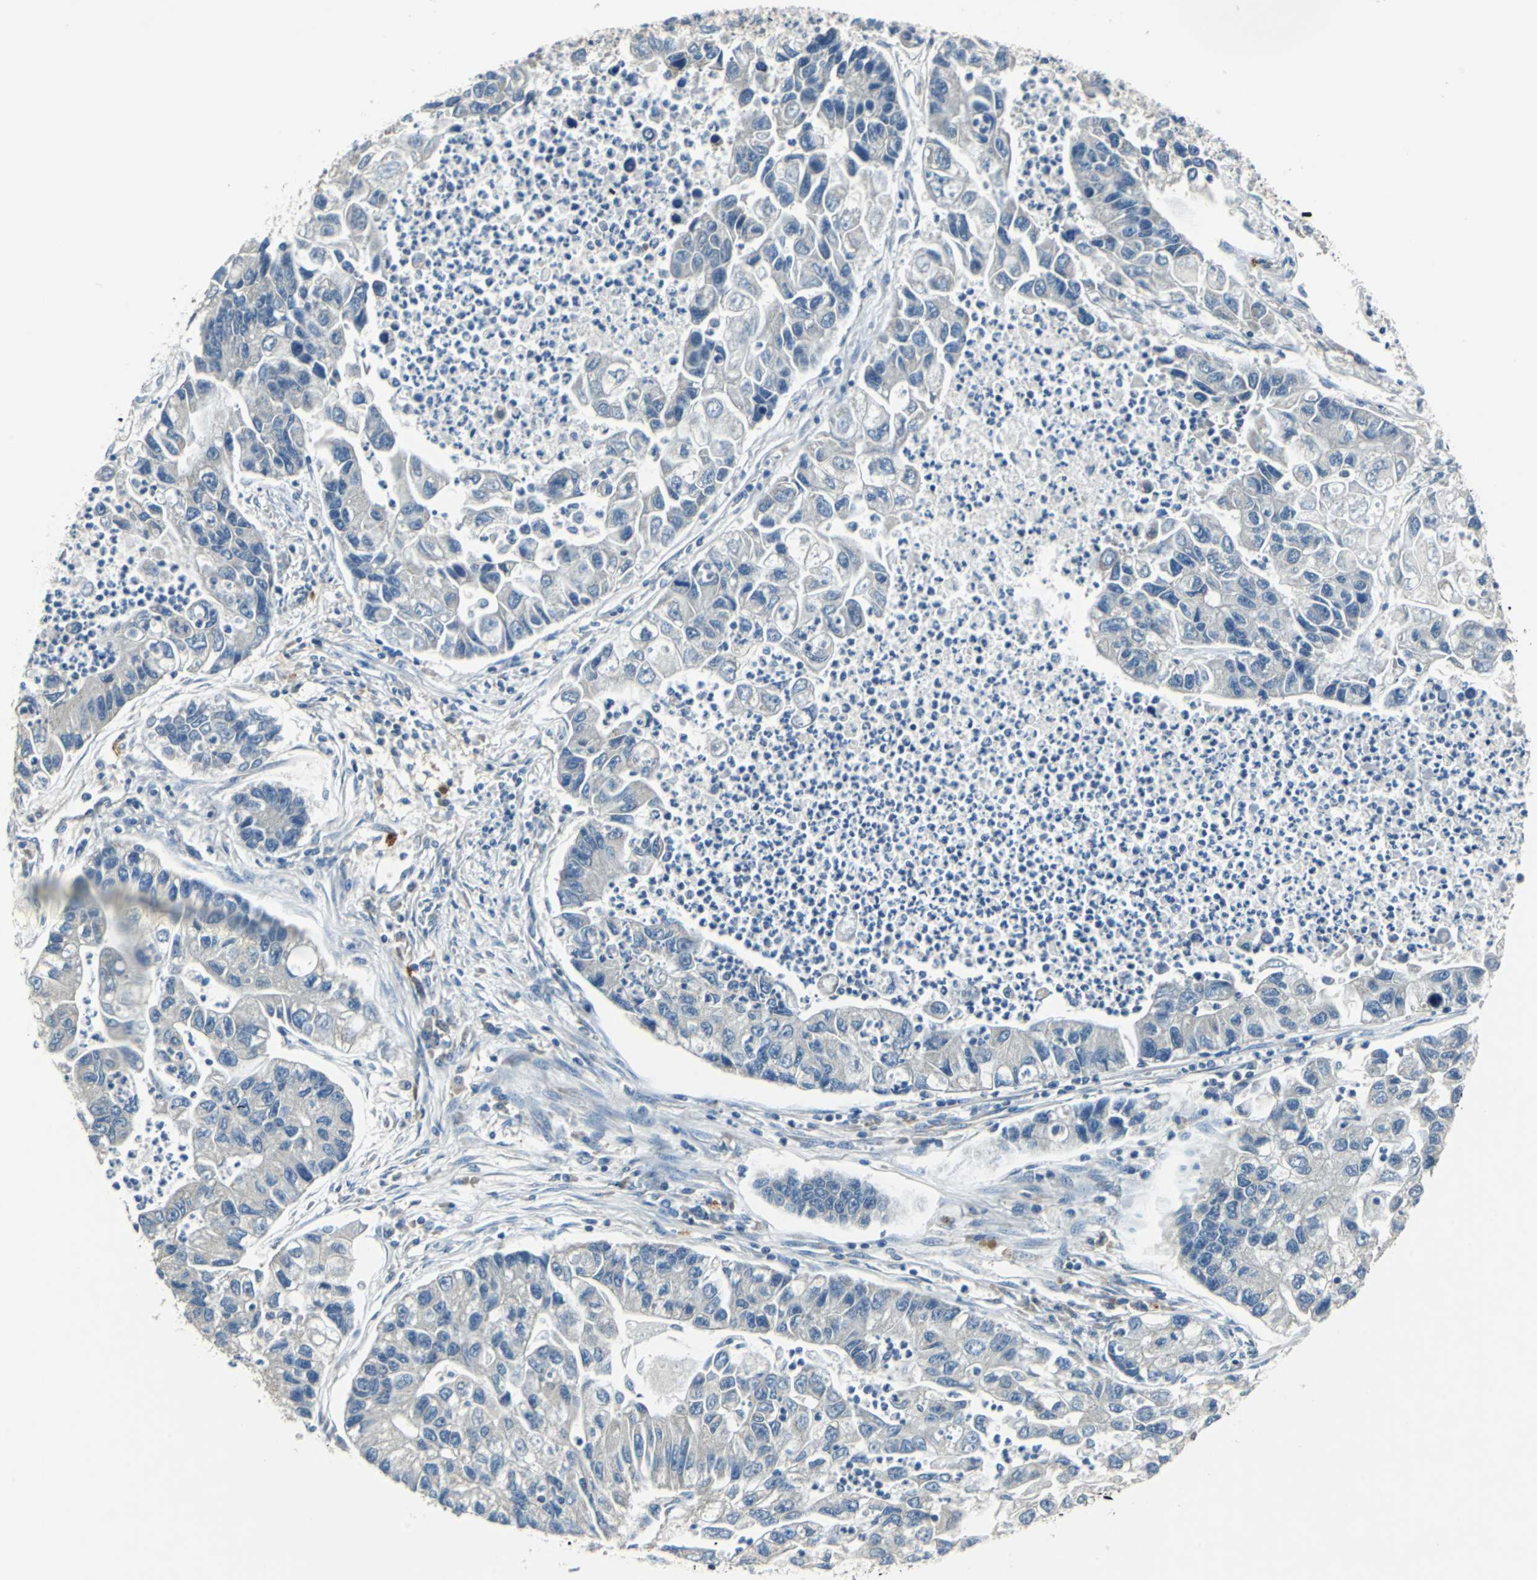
{"staining": {"intensity": "negative", "quantity": "none", "location": "none"}, "tissue": "lung cancer", "cell_type": "Tumor cells", "image_type": "cancer", "snomed": [{"axis": "morphology", "description": "Adenocarcinoma, NOS"}, {"axis": "topography", "description": "Lung"}], "caption": "DAB immunohistochemical staining of lung cancer exhibits no significant expression in tumor cells.", "gene": "CPA3", "patient": {"sex": "female", "age": 51}}